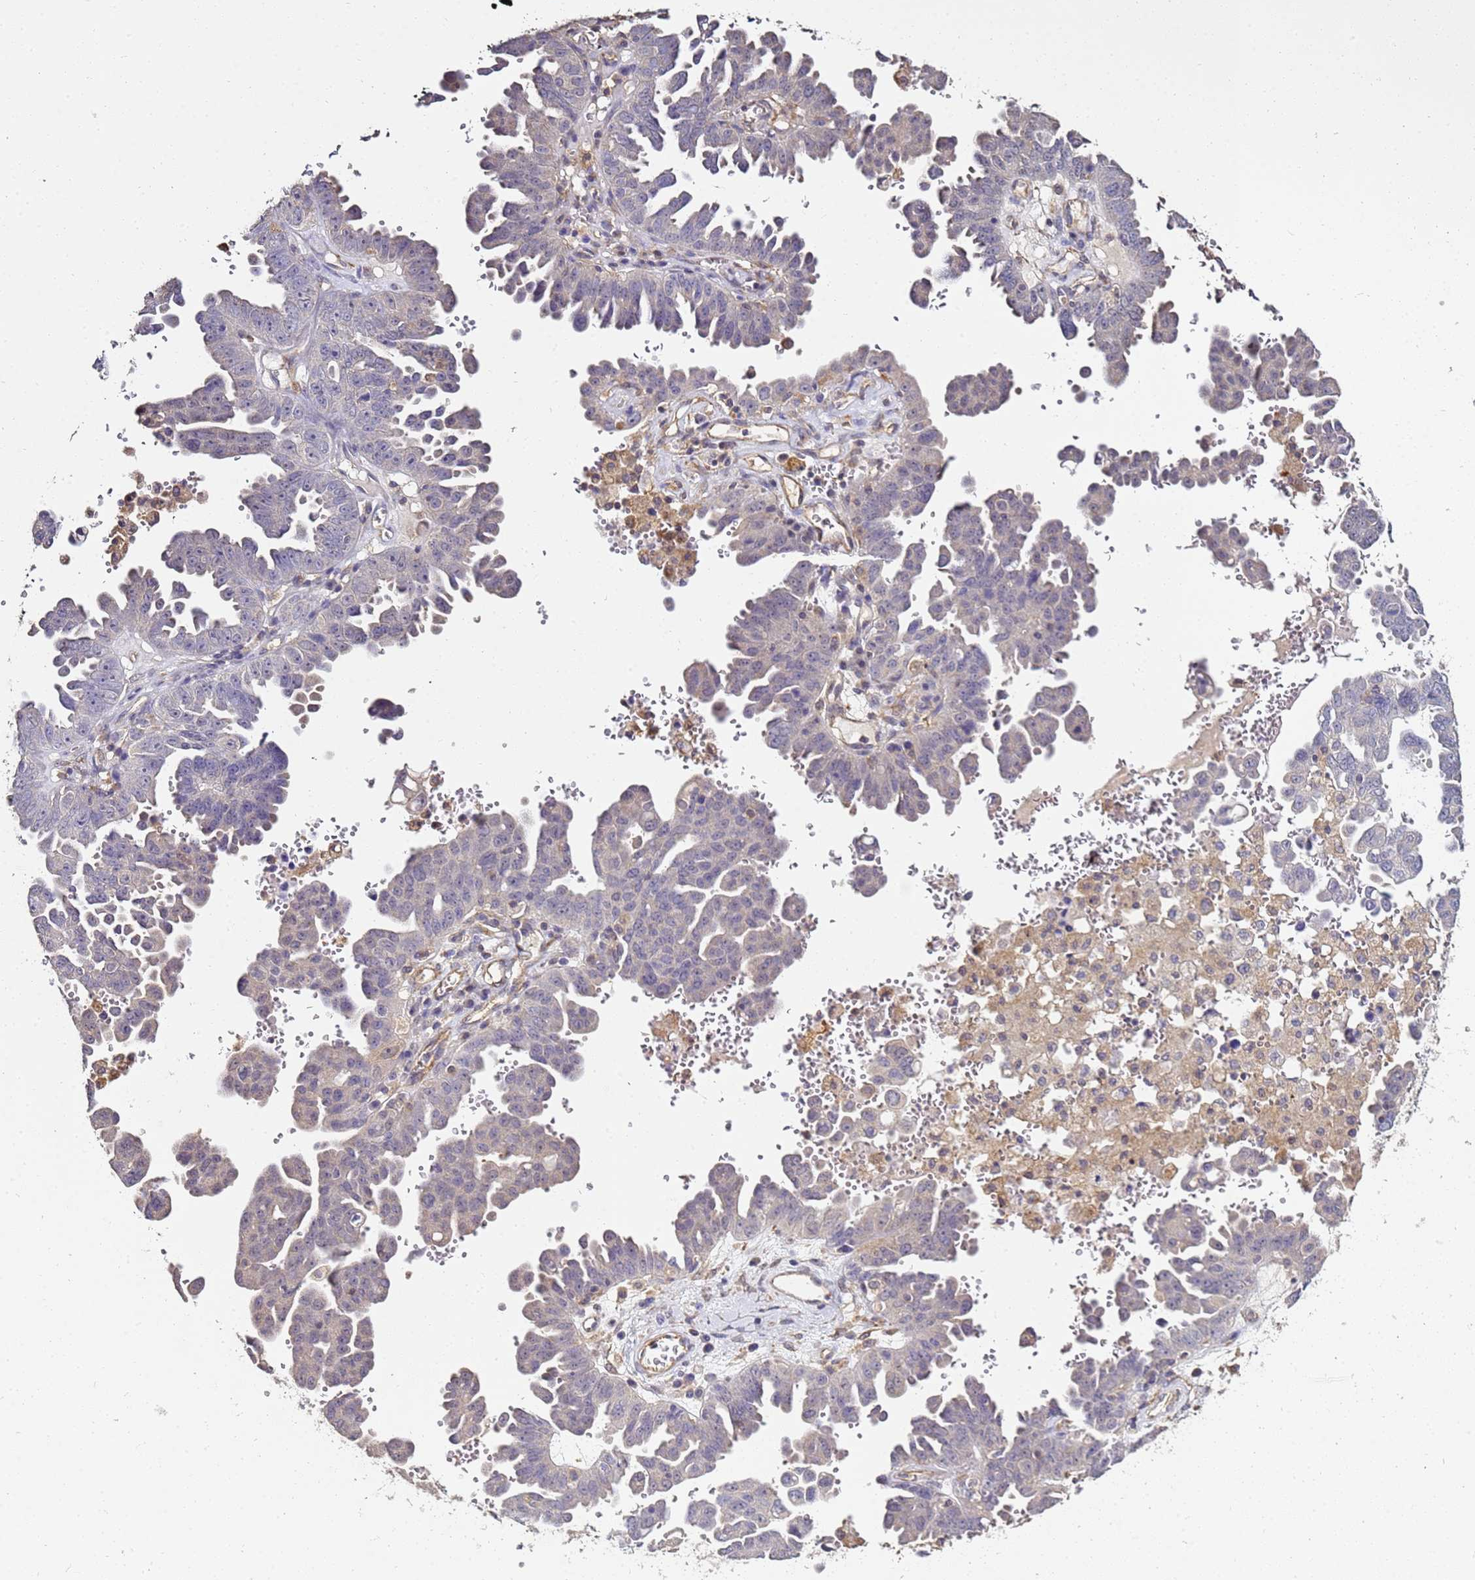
{"staining": {"intensity": "negative", "quantity": "none", "location": "none"}, "tissue": "ovarian cancer", "cell_type": "Tumor cells", "image_type": "cancer", "snomed": [{"axis": "morphology", "description": "Carcinoma, endometroid"}, {"axis": "topography", "description": "Ovary"}], "caption": "Tumor cells show no significant protein staining in ovarian cancer (endometroid carcinoma).", "gene": "ENOPH1", "patient": {"sex": "female", "age": 62}}